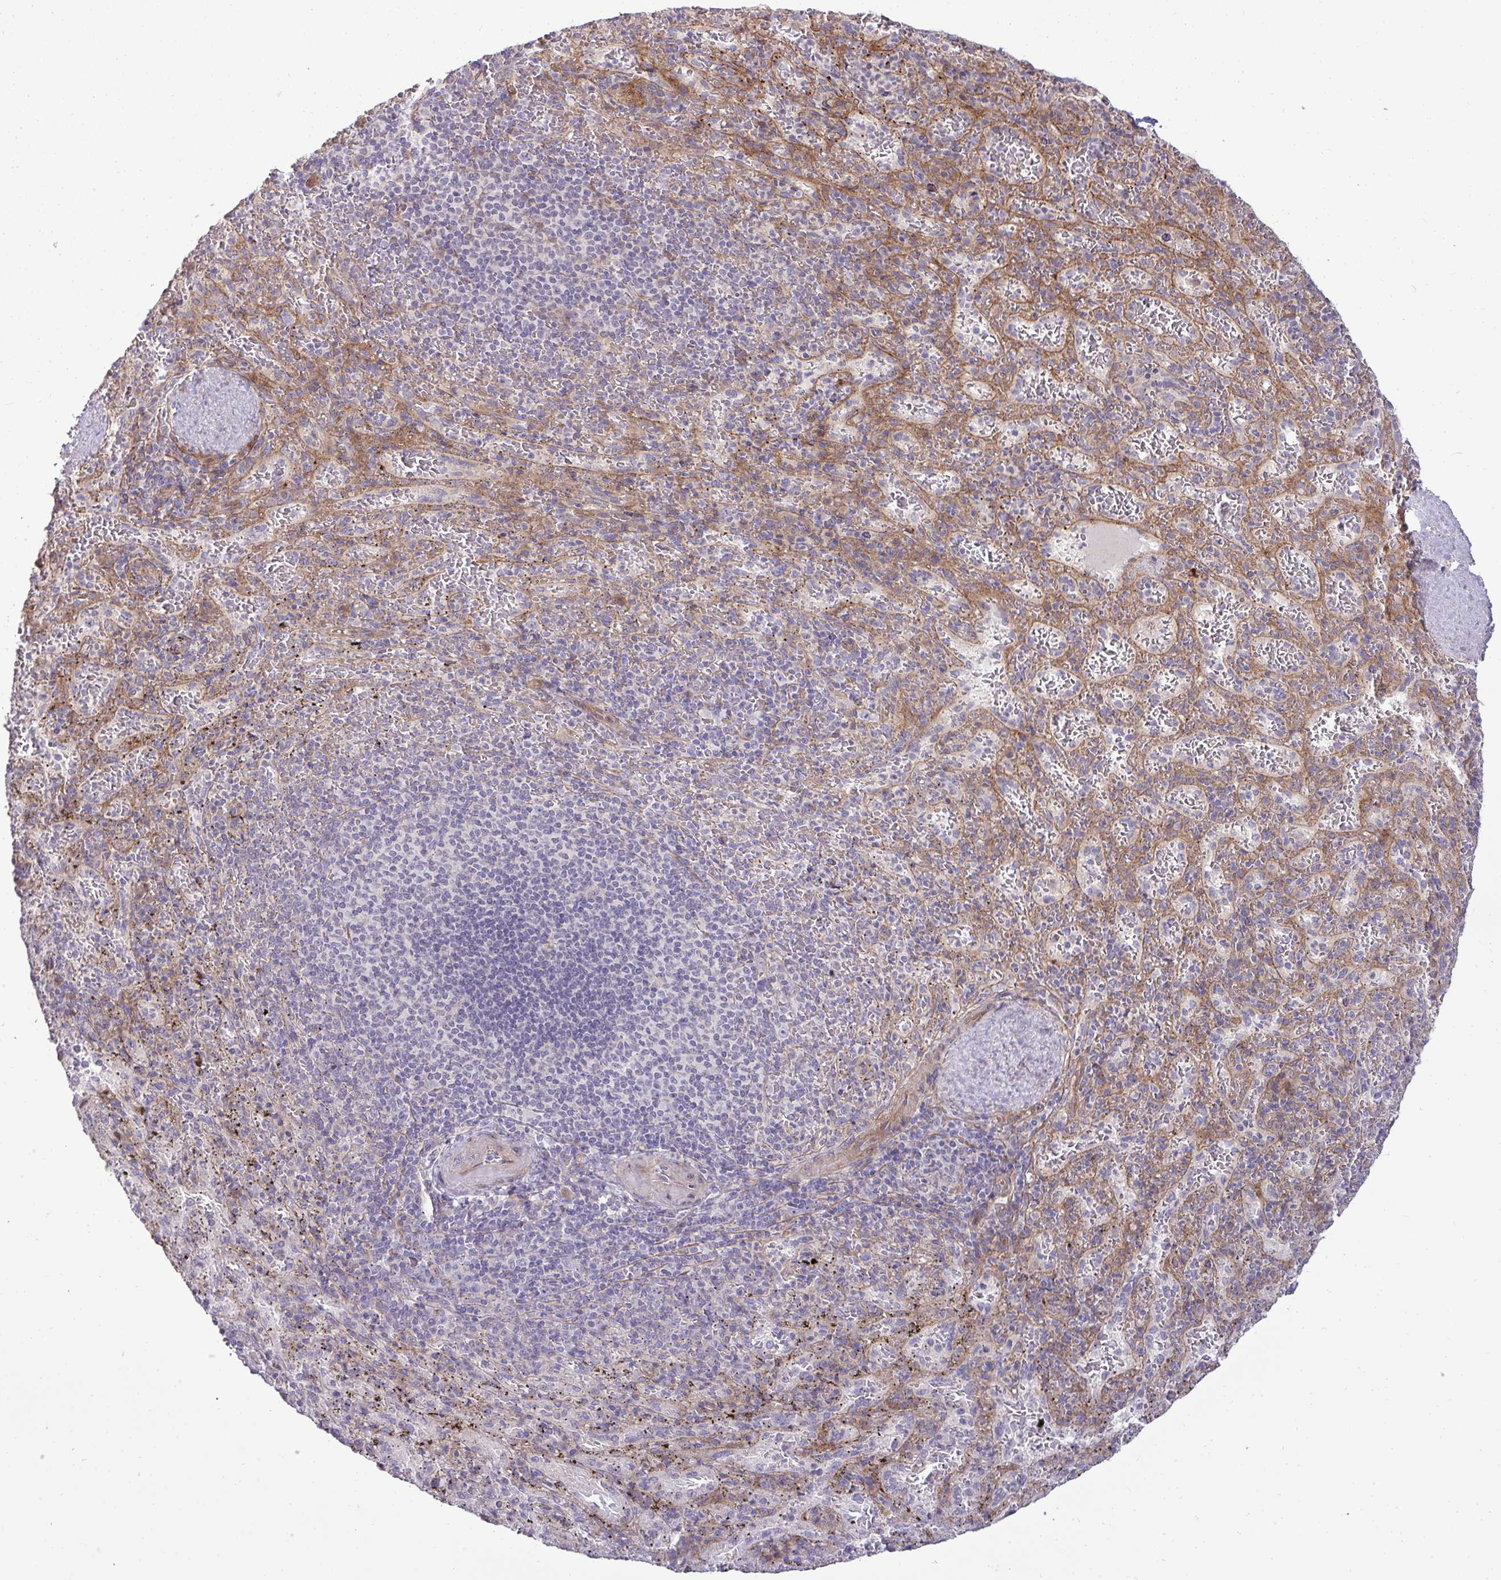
{"staining": {"intensity": "moderate", "quantity": "<25%", "location": "cytoplasmic/membranous"}, "tissue": "spleen", "cell_type": "Cells in red pulp", "image_type": "normal", "snomed": [{"axis": "morphology", "description": "Normal tissue, NOS"}, {"axis": "topography", "description": "Spleen"}], "caption": "Moderate cytoplasmic/membranous protein expression is appreciated in about <25% of cells in red pulp in spleen.", "gene": "SH2D1B", "patient": {"sex": "male", "age": 57}}